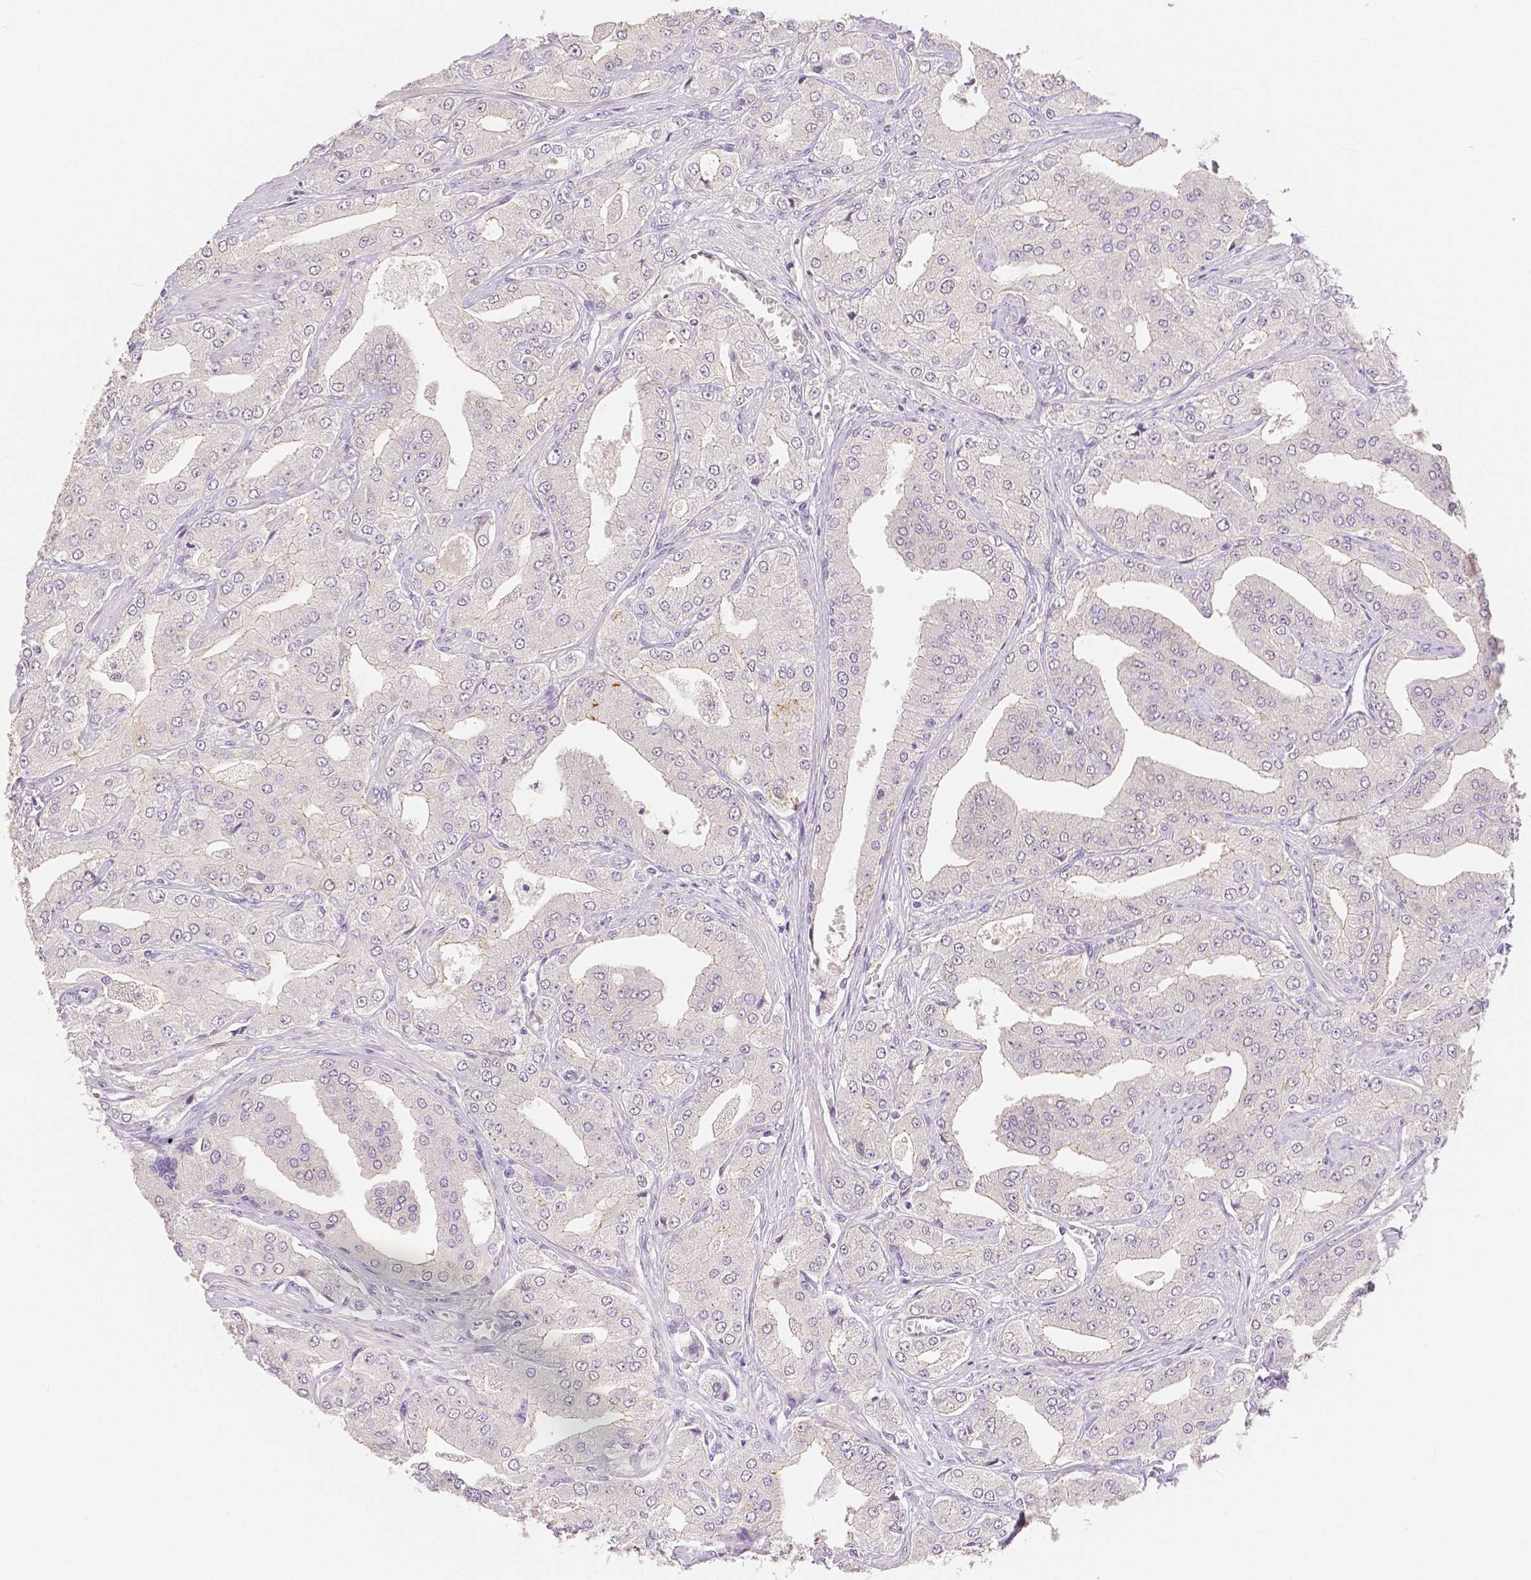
{"staining": {"intensity": "negative", "quantity": "none", "location": "none"}, "tissue": "prostate cancer", "cell_type": "Tumor cells", "image_type": "cancer", "snomed": [{"axis": "morphology", "description": "Adenocarcinoma, Low grade"}, {"axis": "topography", "description": "Prostate"}], "caption": "The micrograph displays no staining of tumor cells in prostate cancer (low-grade adenocarcinoma). The staining was performed using DAB to visualize the protein expression in brown, while the nuclei were stained in blue with hematoxylin (Magnification: 20x).", "gene": "OCLN", "patient": {"sex": "male", "age": 60}}